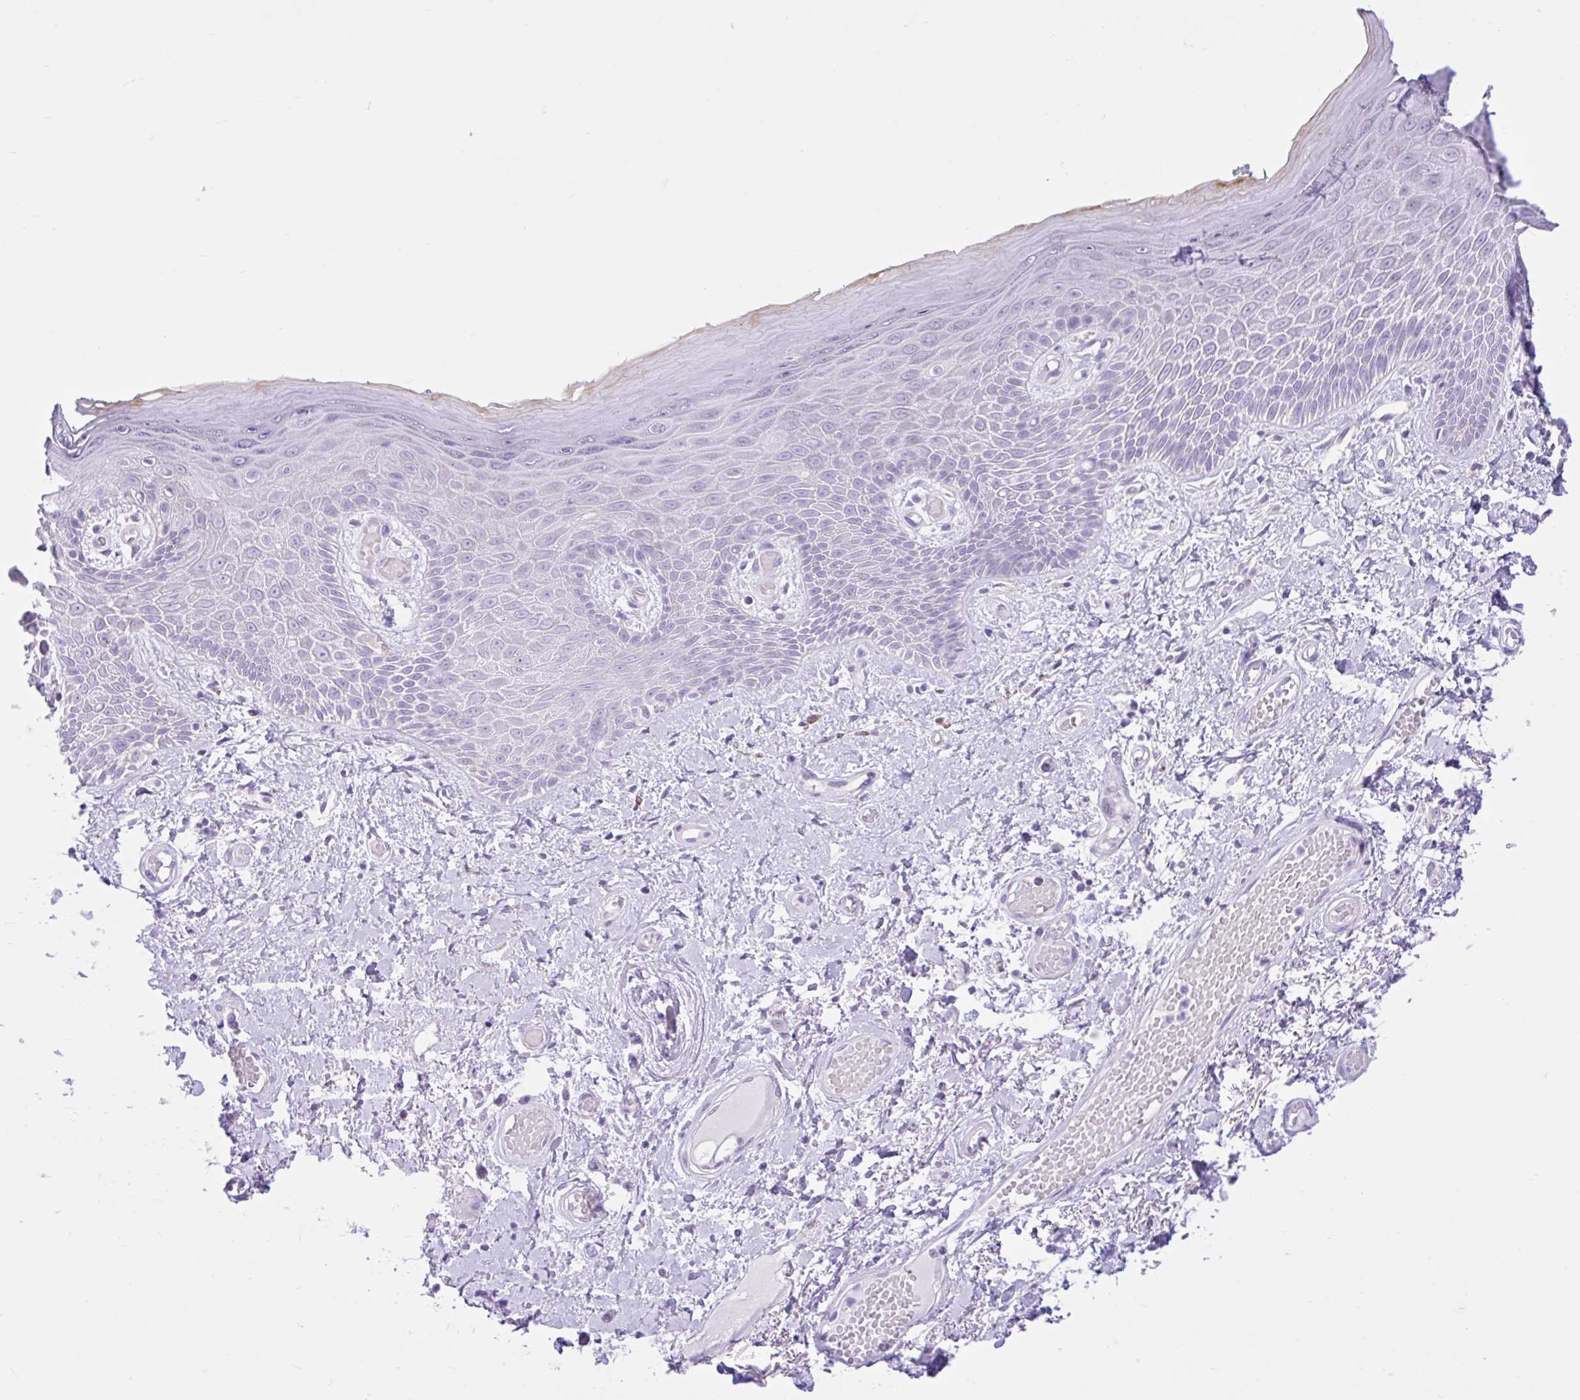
{"staining": {"intensity": "negative", "quantity": "none", "location": "none"}, "tissue": "skin", "cell_type": "Epidermal cells", "image_type": "normal", "snomed": [{"axis": "morphology", "description": "Normal tissue, NOS"}, {"axis": "topography", "description": "Anal"}, {"axis": "topography", "description": "Peripheral nerve tissue"}], "caption": "Epidermal cells show no significant expression in unremarkable skin. (DAB (3,3'-diaminobenzidine) IHC visualized using brightfield microscopy, high magnification).", "gene": "REEP1", "patient": {"sex": "male", "age": 78}}